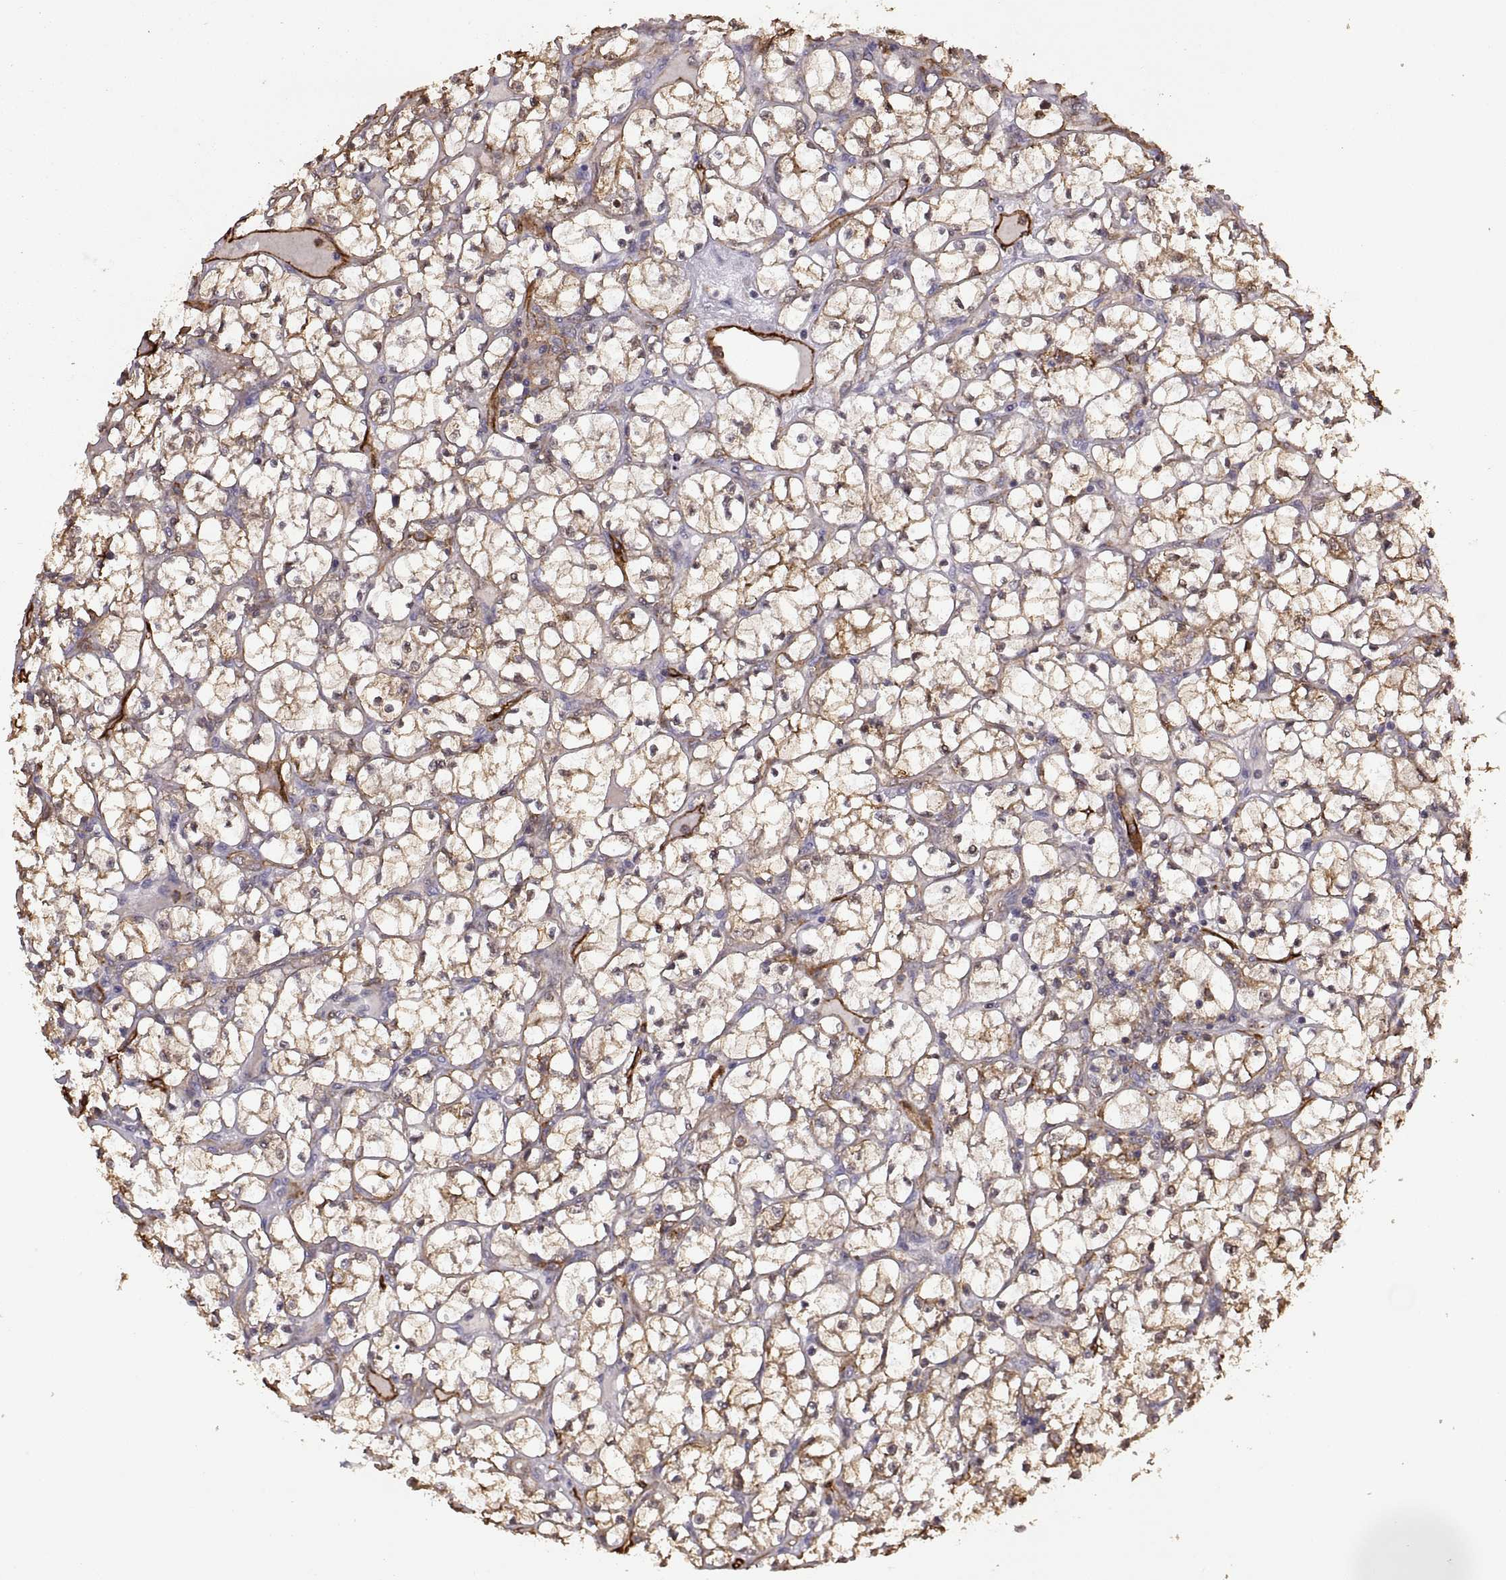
{"staining": {"intensity": "moderate", "quantity": ">75%", "location": "cytoplasmic/membranous"}, "tissue": "renal cancer", "cell_type": "Tumor cells", "image_type": "cancer", "snomed": [{"axis": "morphology", "description": "Adenocarcinoma, NOS"}, {"axis": "topography", "description": "Kidney"}], "caption": "A histopathology image of renal cancer stained for a protein exhibits moderate cytoplasmic/membranous brown staining in tumor cells.", "gene": "S100A10", "patient": {"sex": "female", "age": 64}}